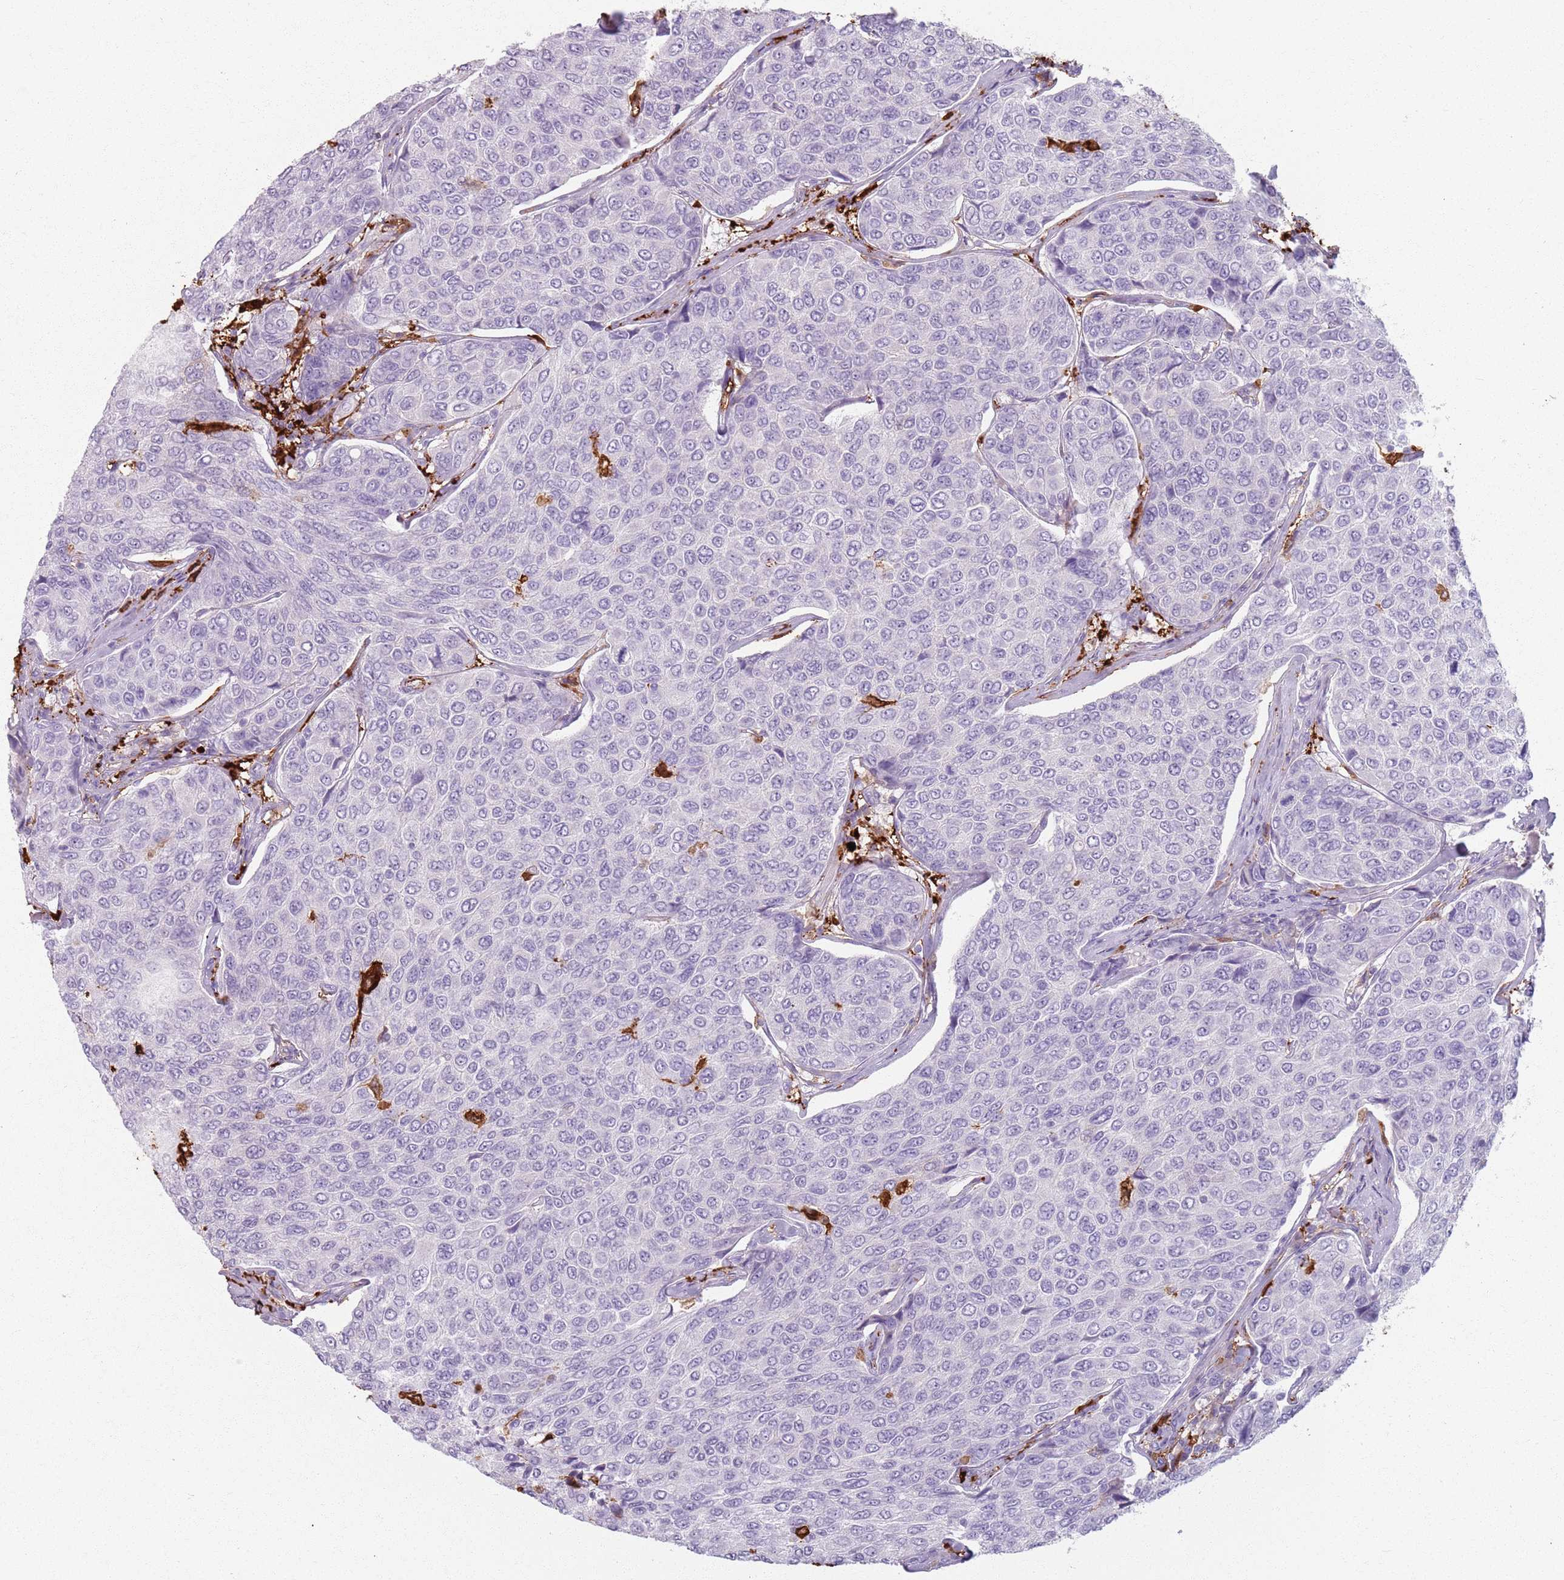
{"staining": {"intensity": "negative", "quantity": "none", "location": "none"}, "tissue": "breast cancer", "cell_type": "Tumor cells", "image_type": "cancer", "snomed": [{"axis": "morphology", "description": "Duct carcinoma"}, {"axis": "topography", "description": "Breast"}], "caption": "Breast infiltrating ductal carcinoma was stained to show a protein in brown. There is no significant staining in tumor cells.", "gene": "GDPGP1", "patient": {"sex": "female", "age": 55}}